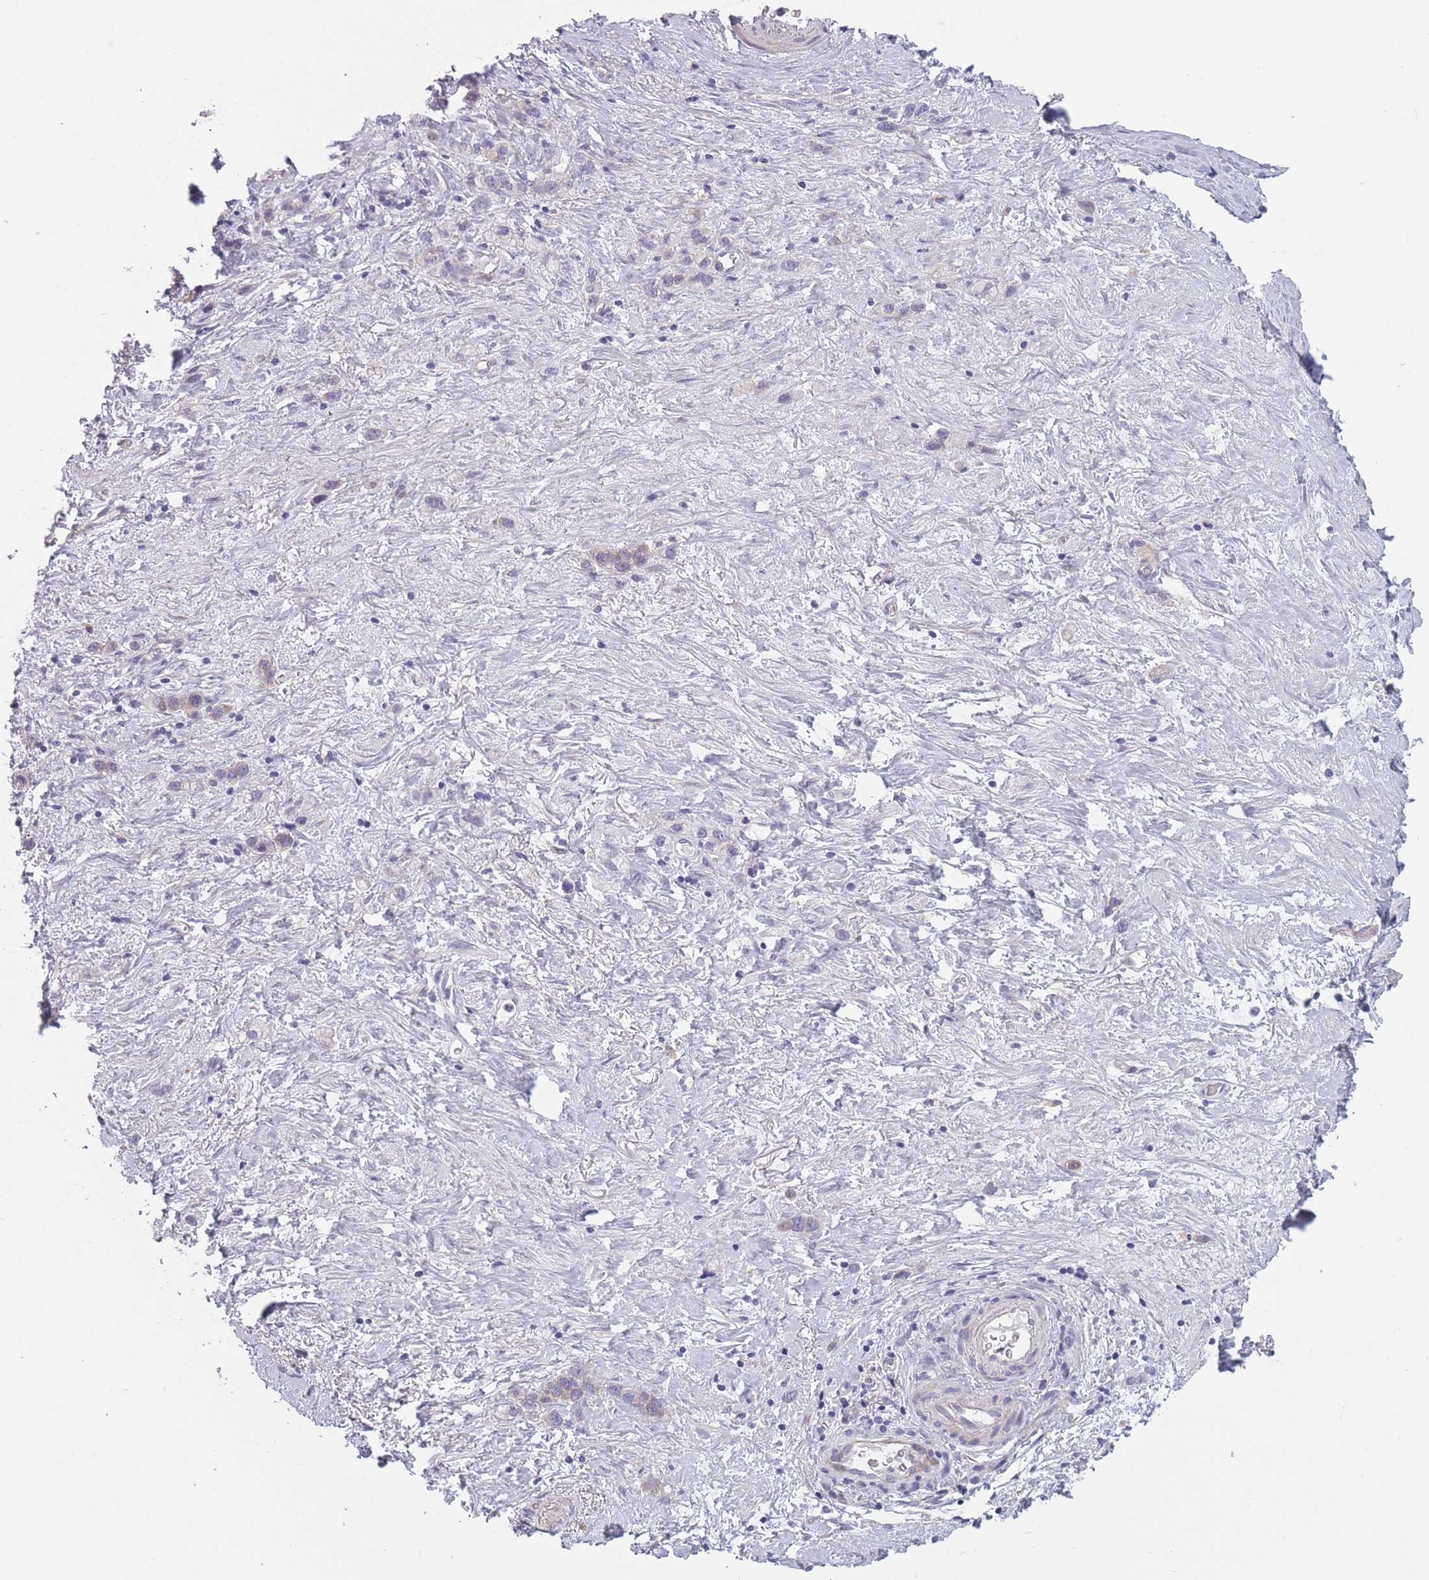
{"staining": {"intensity": "negative", "quantity": "none", "location": "none"}, "tissue": "stomach cancer", "cell_type": "Tumor cells", "image_type": "cancer", "snomed": [{"axis": "morphology", "description": "Adenocarcinoma, NOS"}, {"axis": "topography", "description": "Stomach"}], "caption": "High magnification brightfield microscopy of stomach cancer (adenocarcinoma) stained with DAB (brown) and counterstained with hematoxylin (blue): tumor cells show no significant expression. (DAB (3,3'-diaminobenzidine) IHC with hematoxylin counter stain).", "gene": "FAM83F", "patient": {"sex": "female", "age": 65}}